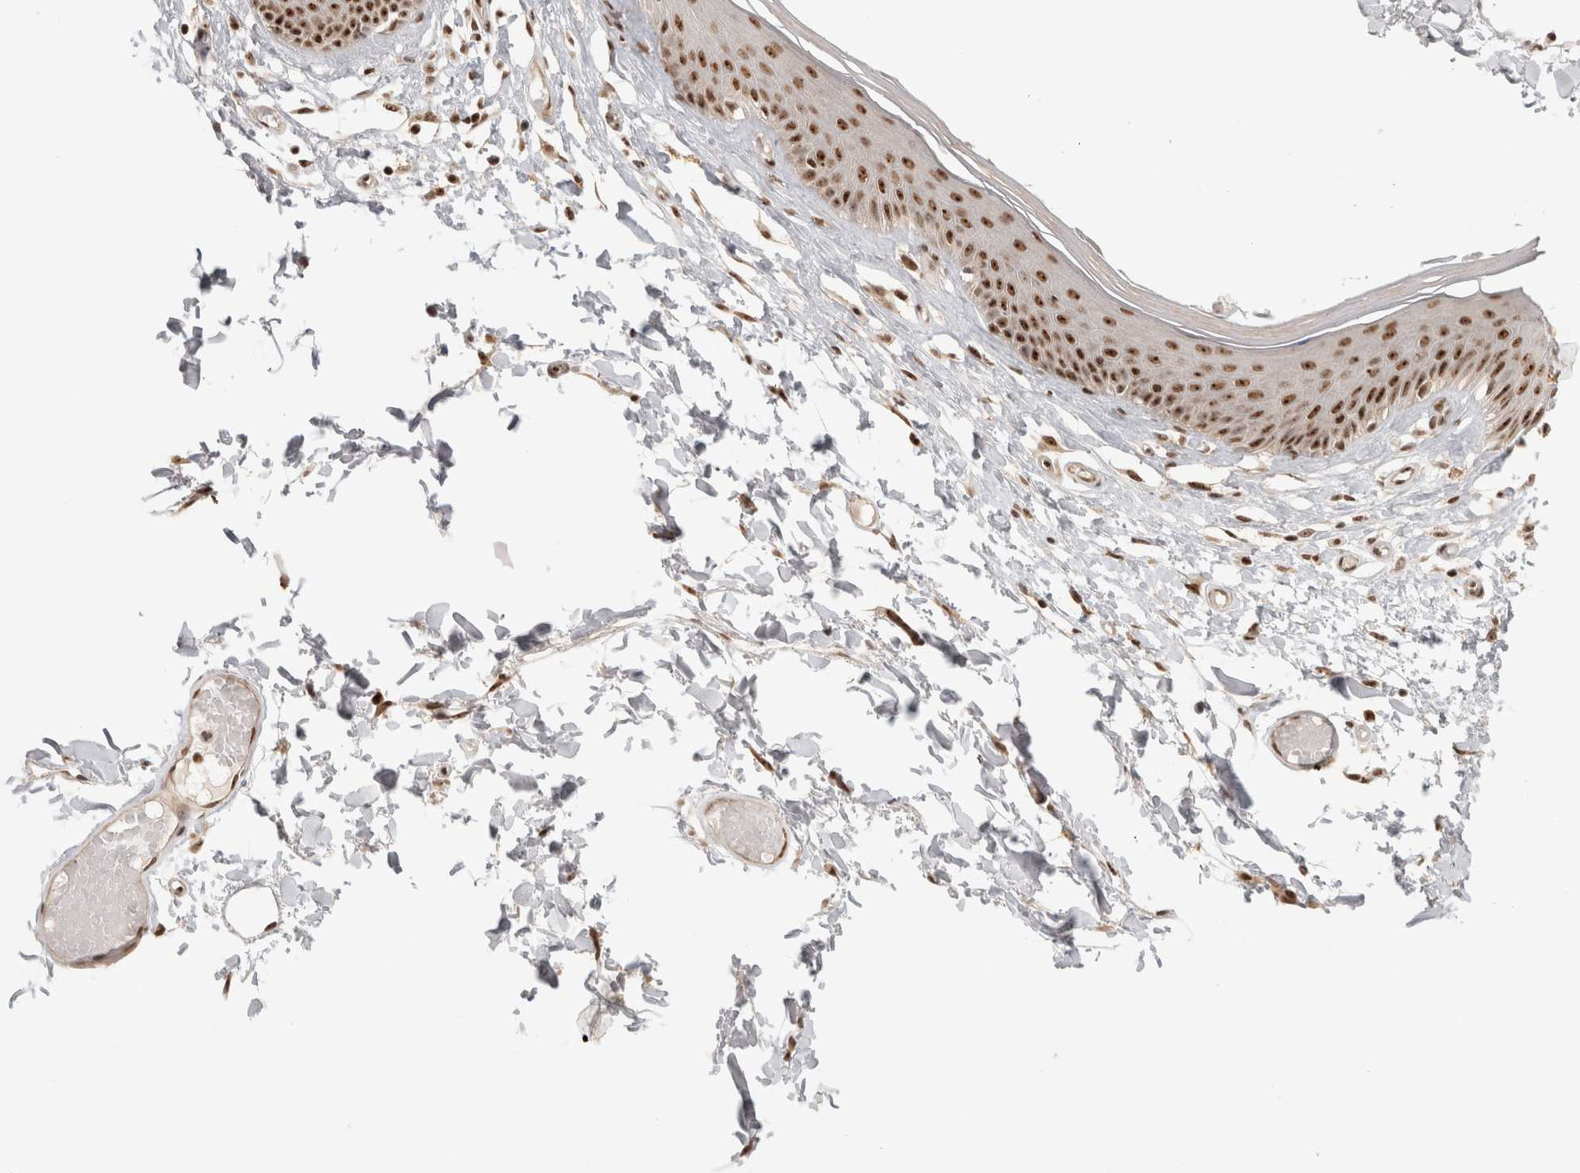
{"staining": {"intensity": "strong", "quantity": ">75%", "location": "nuclear"}, "tissue": "skin", "cell_type": "Epidermal cells", "image_type": "normal", "snomed": [{"axis": "morphology", "description": "Normal tissue, NOS"}, {"axis": "topography", "description": "Vulva"}], "caption": "The image reveals immunohistochemical staining of normal skin. There is strong nuclear staining is seen in about >75% of epidermal cells. (Stains: DAB (3,3'-diaminobenzidine) in brown, nuclei in blue, Microscopy: brightfield microscopy at high magnification).", "gene": "EBNA1BP2", "patient": {"sex": "female", "age": 73}}